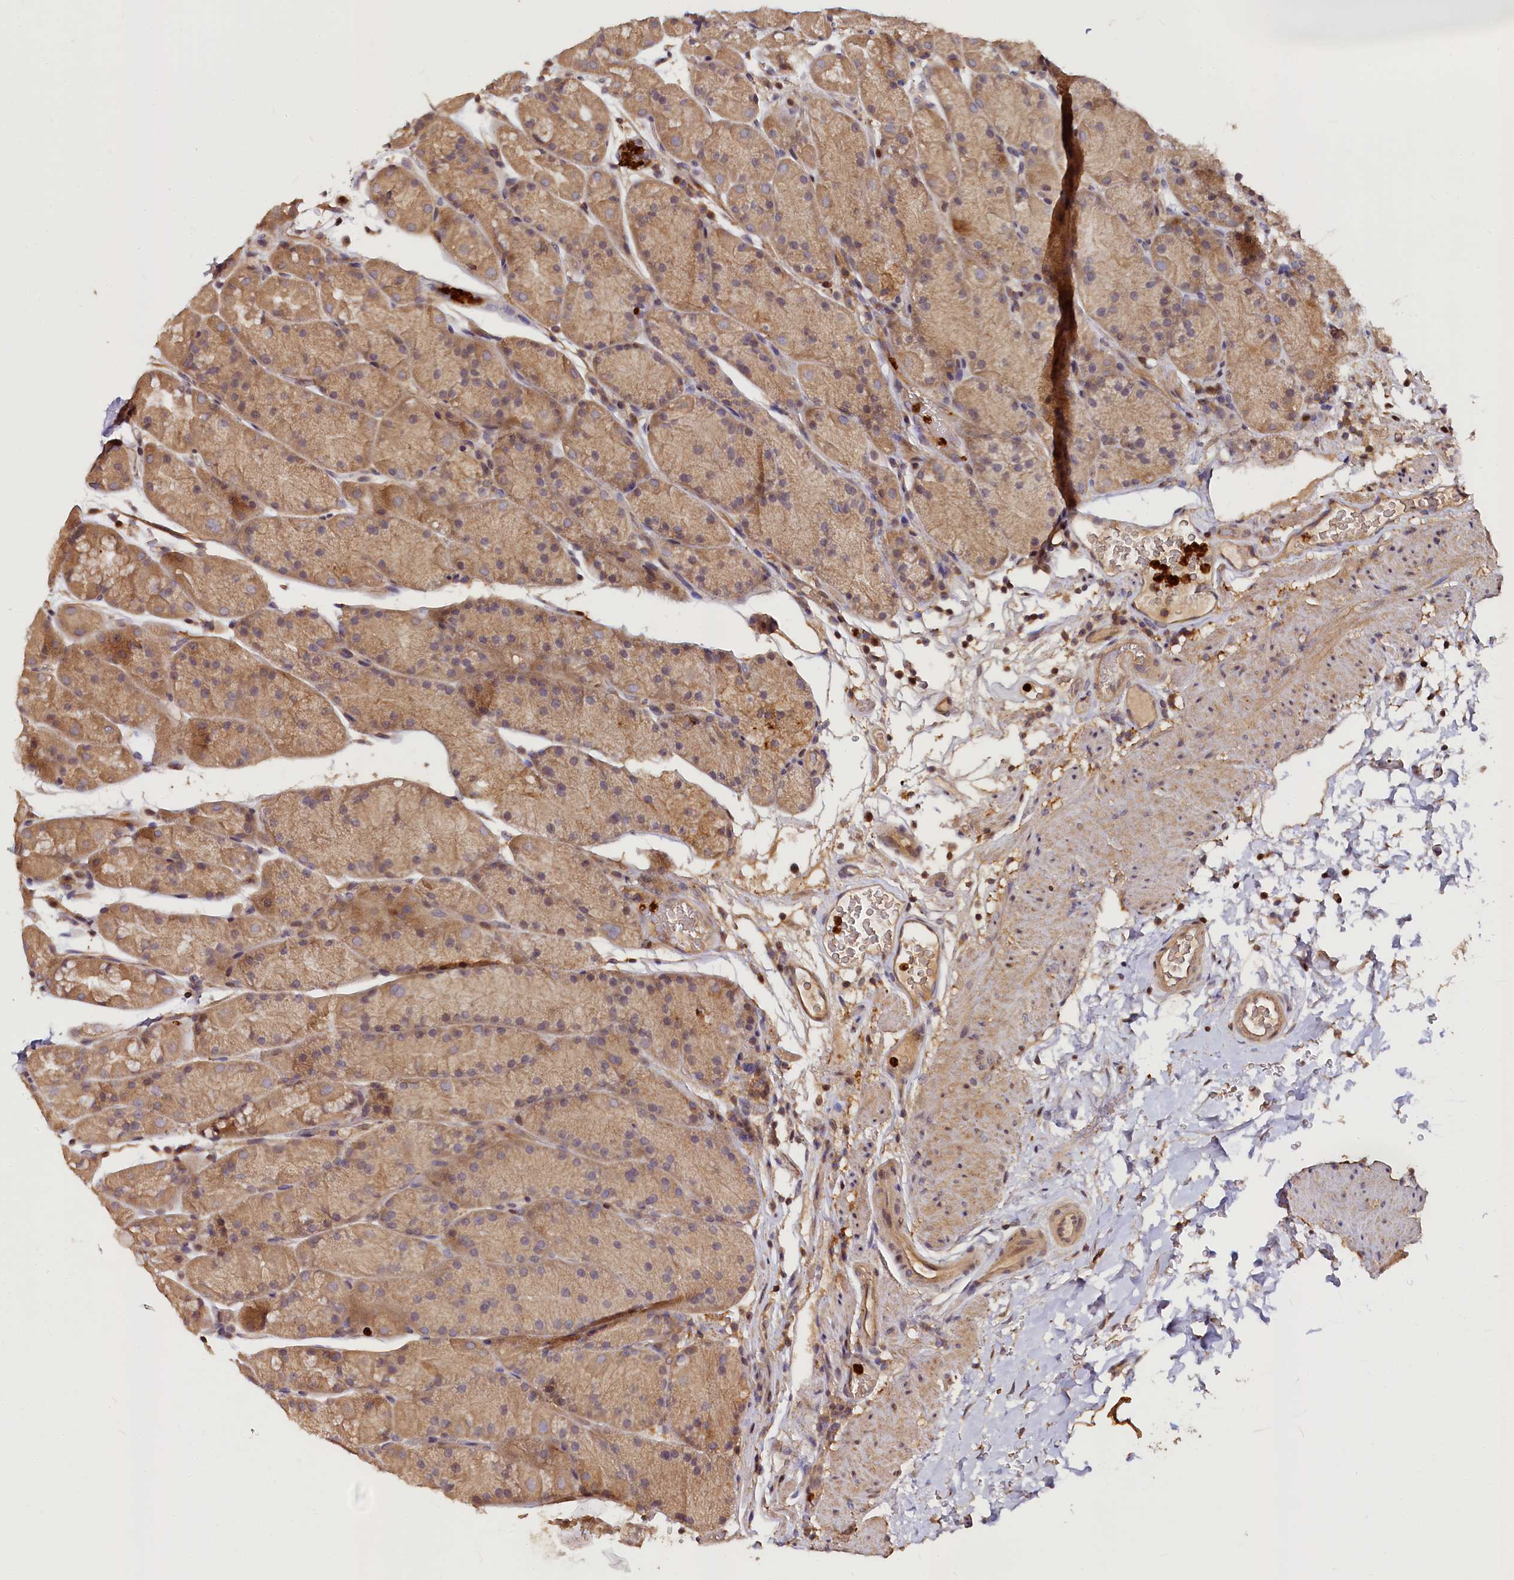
{"staining": {"intensity": "moderate", "quantity": ">75%", "location": "cytoplasmic/membranous"}, "tissue": "stomach", "cell_type": "Glandular cells", "image_type": "normal", "snomed": [{"axis": "morphology", "description": "Normal tissue, NOS"}, {"axis": "topography", "description": "Stomach, upper"}, {"axis": "topography", "description": "Stomach, lower"}], "caption": "DAB immunohistochemical staining of unremarkable human stomach displays moderate cytoplasmic/membranous protein positivity in about >75% of glandular cells.", "gene": "ATG101", "patient": {"sex": "male", "age": 67}}